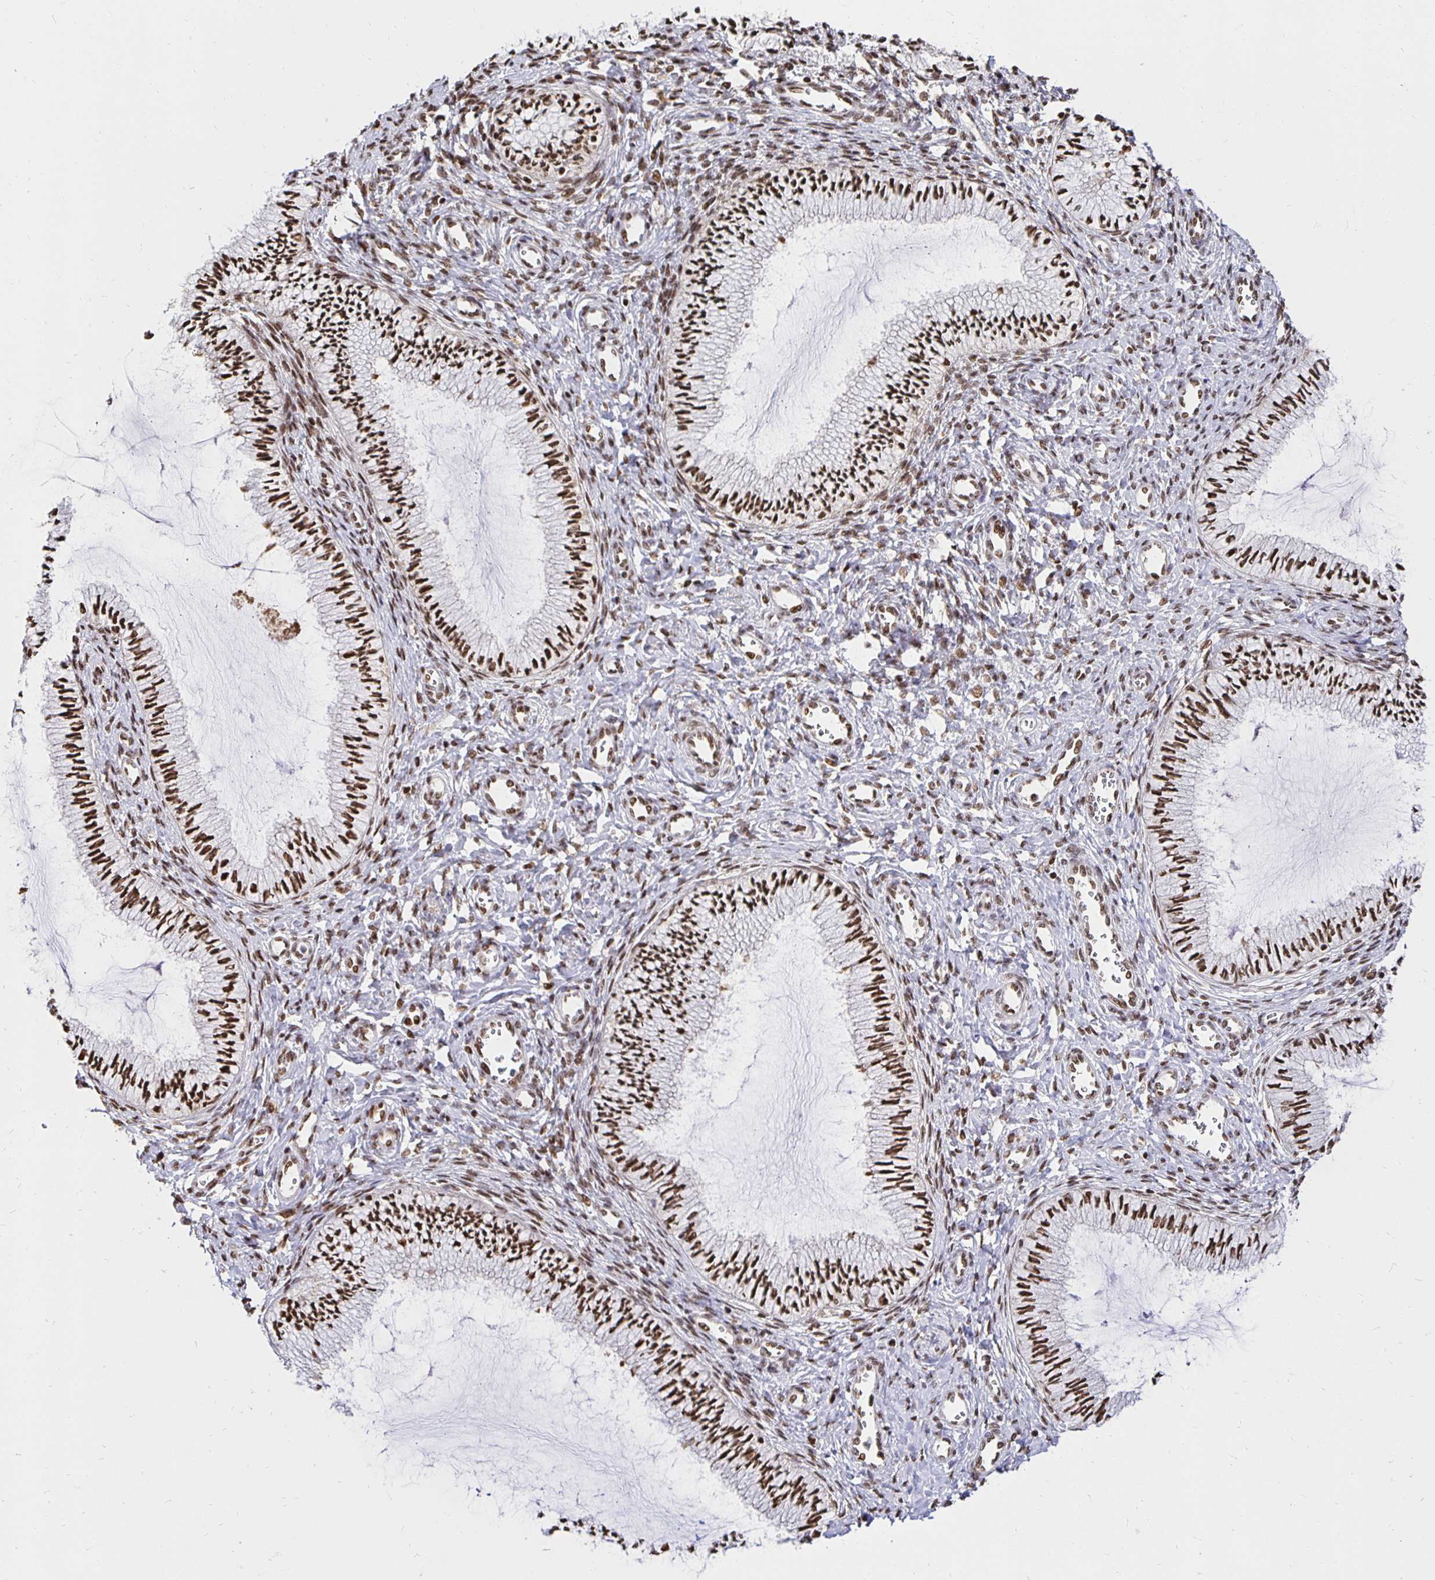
{"staining": {"intensity": "strong", "quantity": ">75%", "location": "nuclear"}, "tissue": "cervix", "cell_type": "Glandular cells", "image_type": "normal", "snomed": [{"axis": "morphology", "description": "Normal tissue, NOS"}, {"axis": "topography", "description": "Cervix"}], "caption": "A photomicrograph of human cervix stained for a protein exhibits strong nuclear brown staining in glandular cells. (Stains: DAB (3,3'-diaminobenzidine) in brown, nuclei in blue, Microscopy: brightfield microscopy at high magnification).", "gene": "ZNF579", "patient": {"sex": "female", "age": 24}}